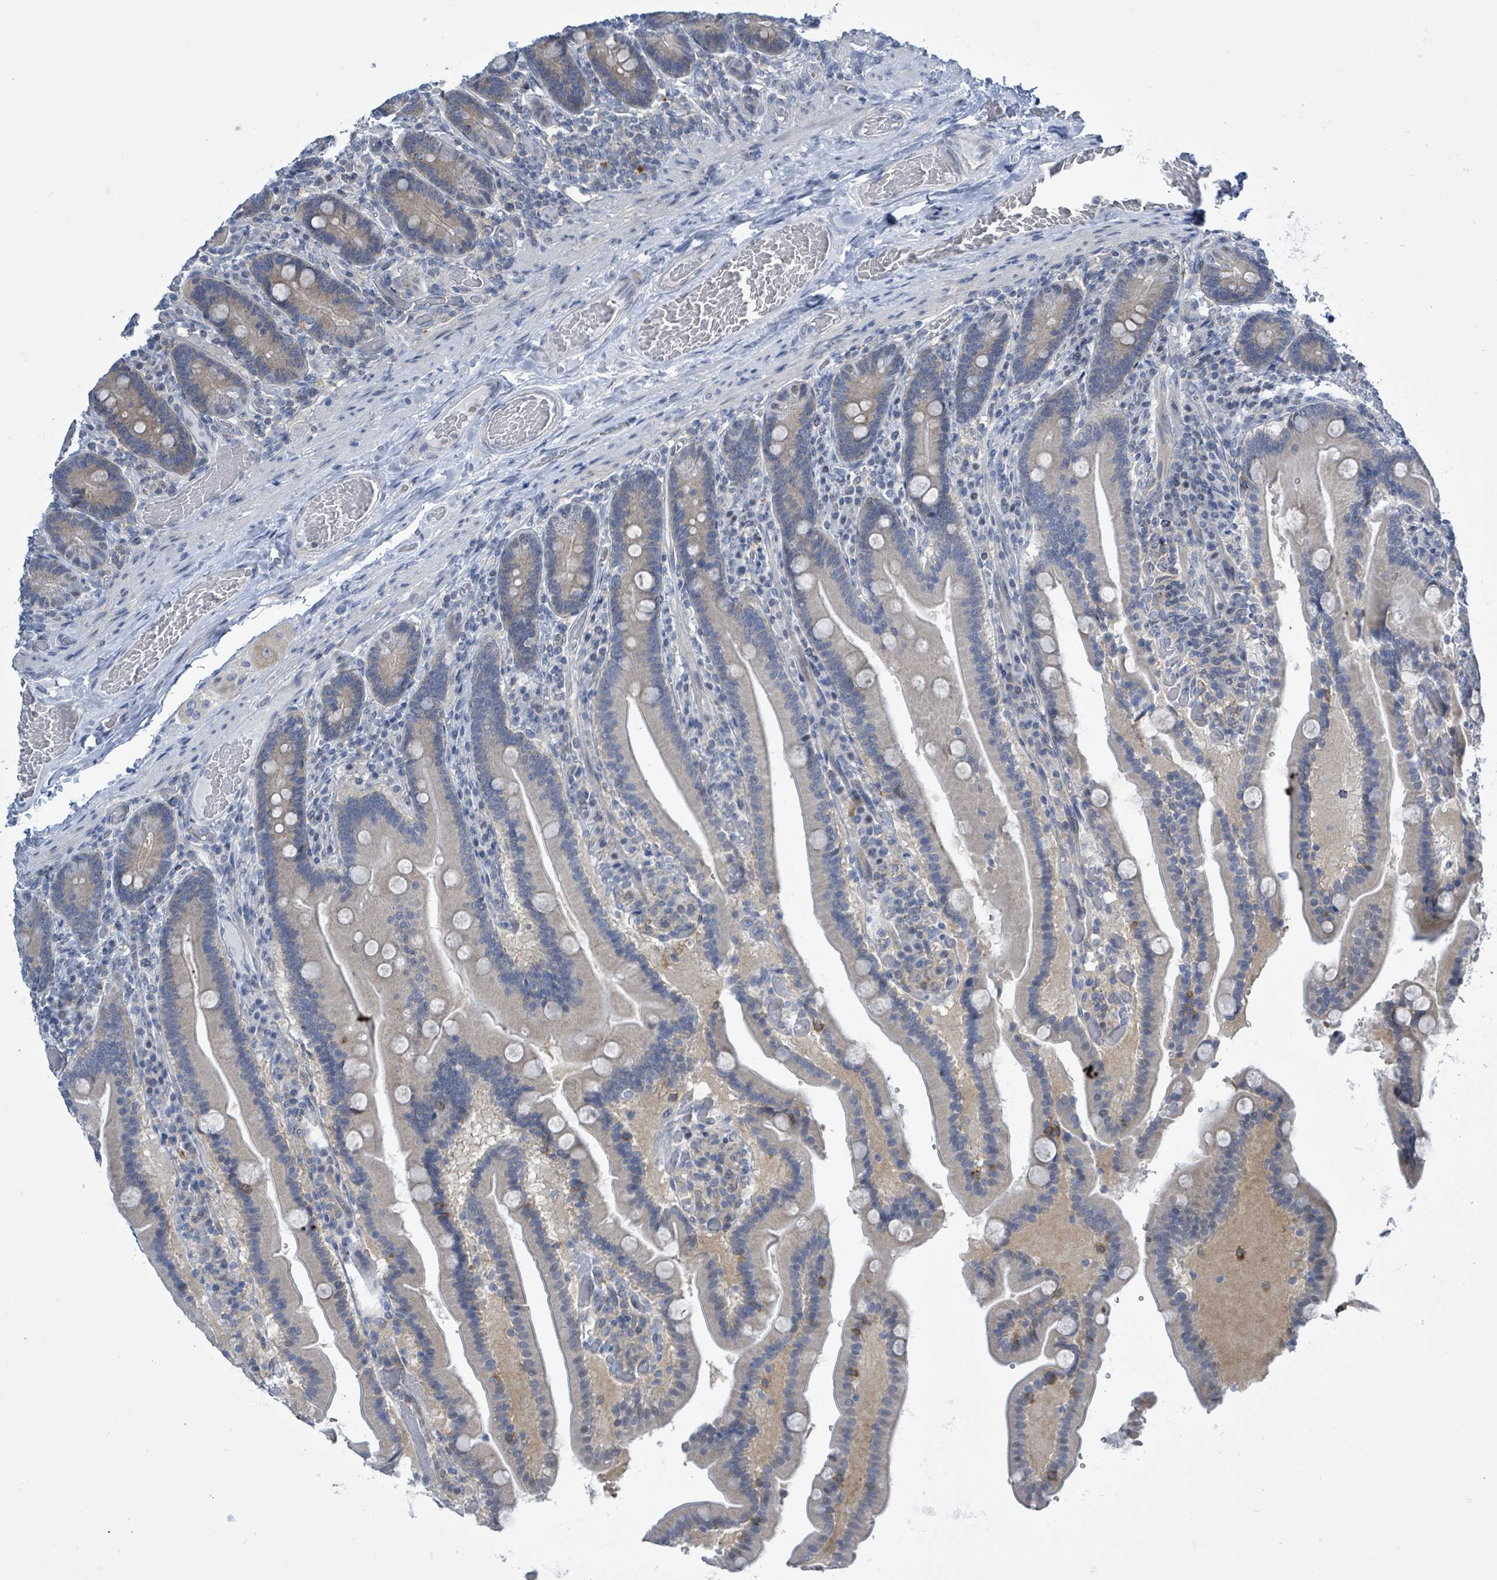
{"staining": {"intensity": "weak", "quantity": "<25%", "location": "cytoplasmic/membranous"}, "tissue": "duodenum", "cell_type": "Glandular cells", "image_type": "normal", "snomed": [{"axis": "morphology", "description": "Normal tissue, NOS"}, {"axis": "topography", "description": "Duodenum"}], "caption": "An immunohistochemistry photomicrograph of normal duodenum is shown. There is no staining in glandular cells of duodenum. (DAB (3,3'-diaminobenzidine) immunohistochemistry visualized using brightfield microscopy, high magnification).", "gene": "DGKZ", "patient": {"sex": "female", "age": 62}}